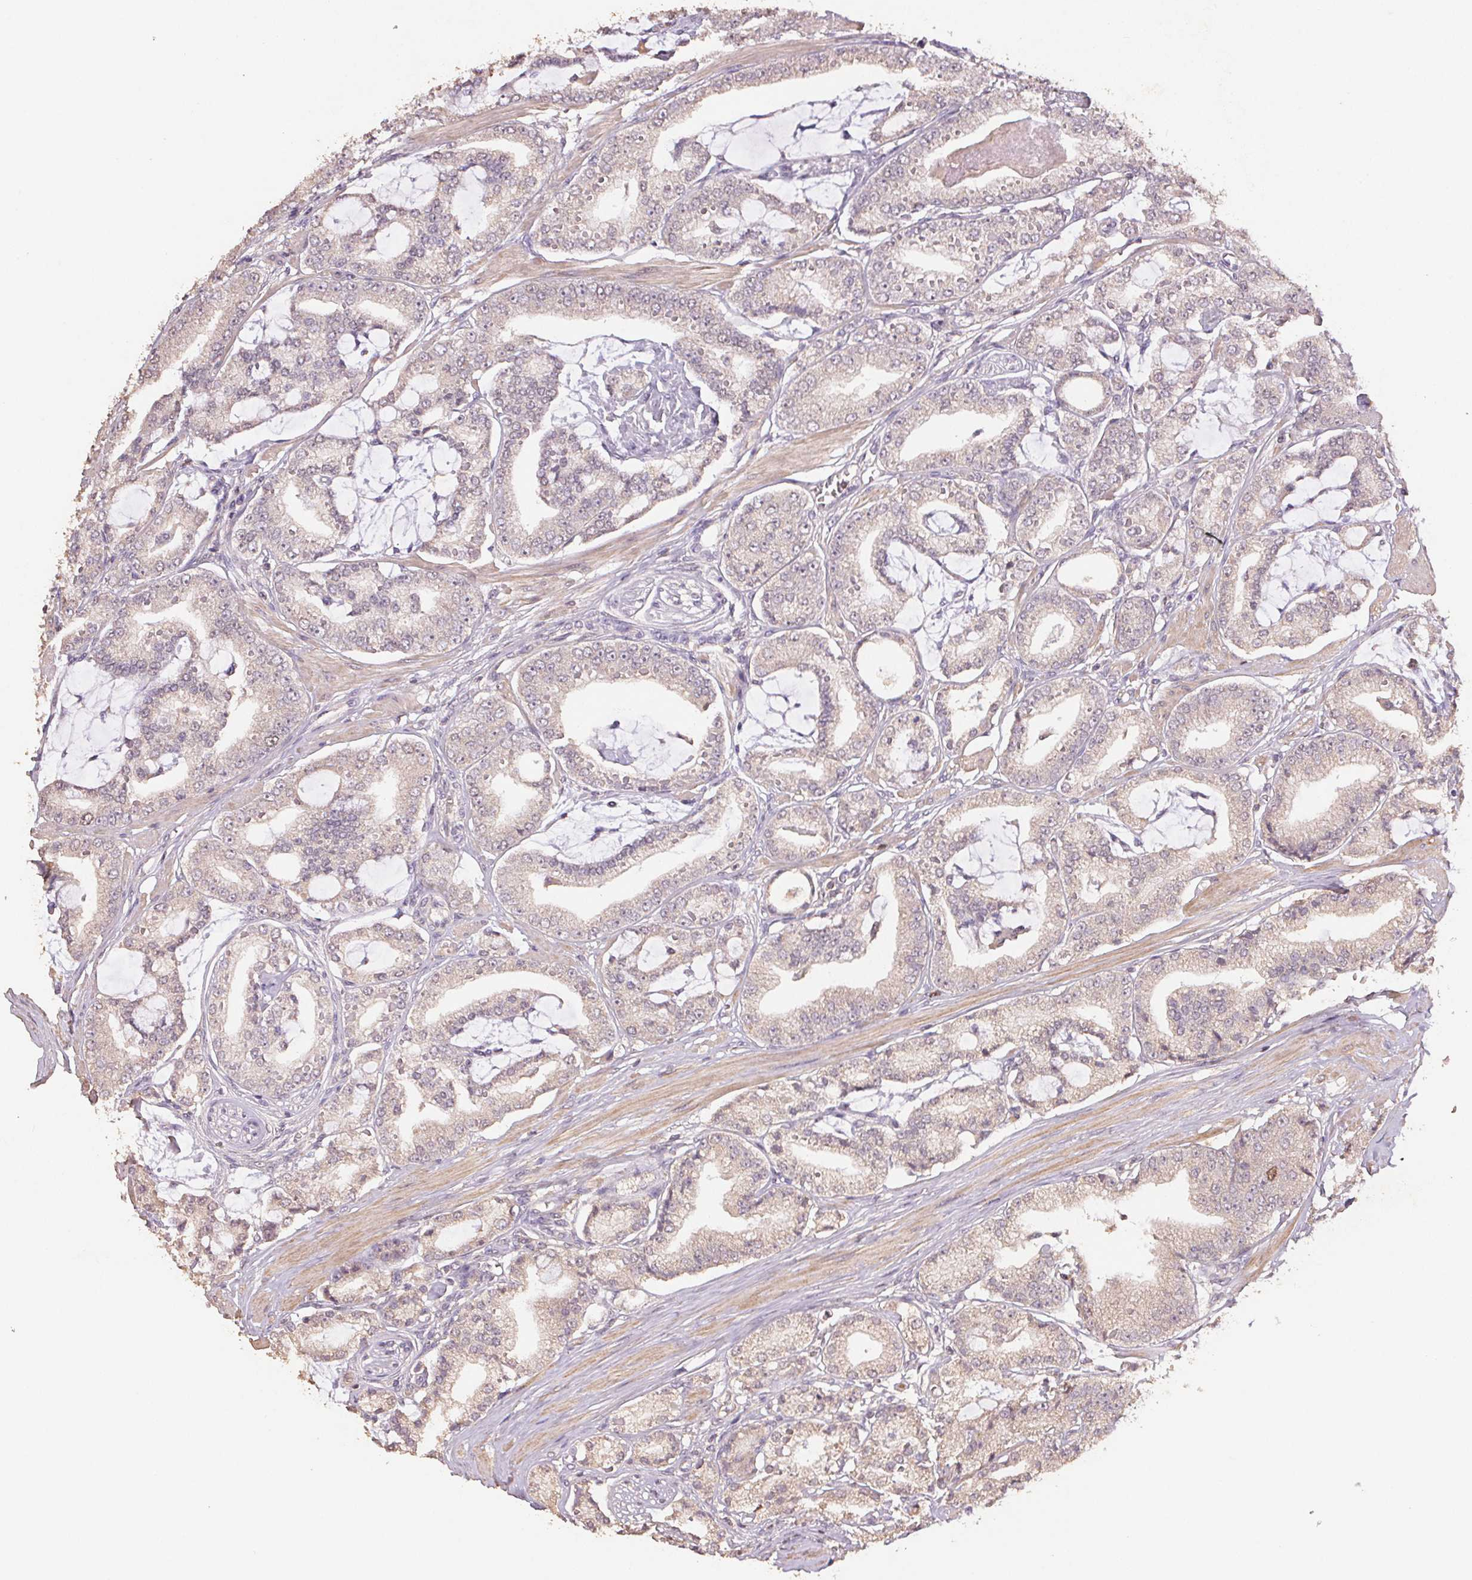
{"staining": {"intensity": "negative", "quantity": "none", "location": "none"}, "tissue": "prostate cancer", "cell_type": "Tumor cells", "image_type": "cancer", "snomed": [{"axis": "morphology", "description": "Adenocarcinoma, High grade"}, {"axis": "topography", "description": "Prostate"}], "caption": "Immunohistochemistry (IHC) photomicrograph of adenocarcinoma (high-grade) (prostate) stained for a protein (brown), which shows no staining in tumor cells.", "gene": "CENPF", "patient": {"sex": "male", "age": 71}}